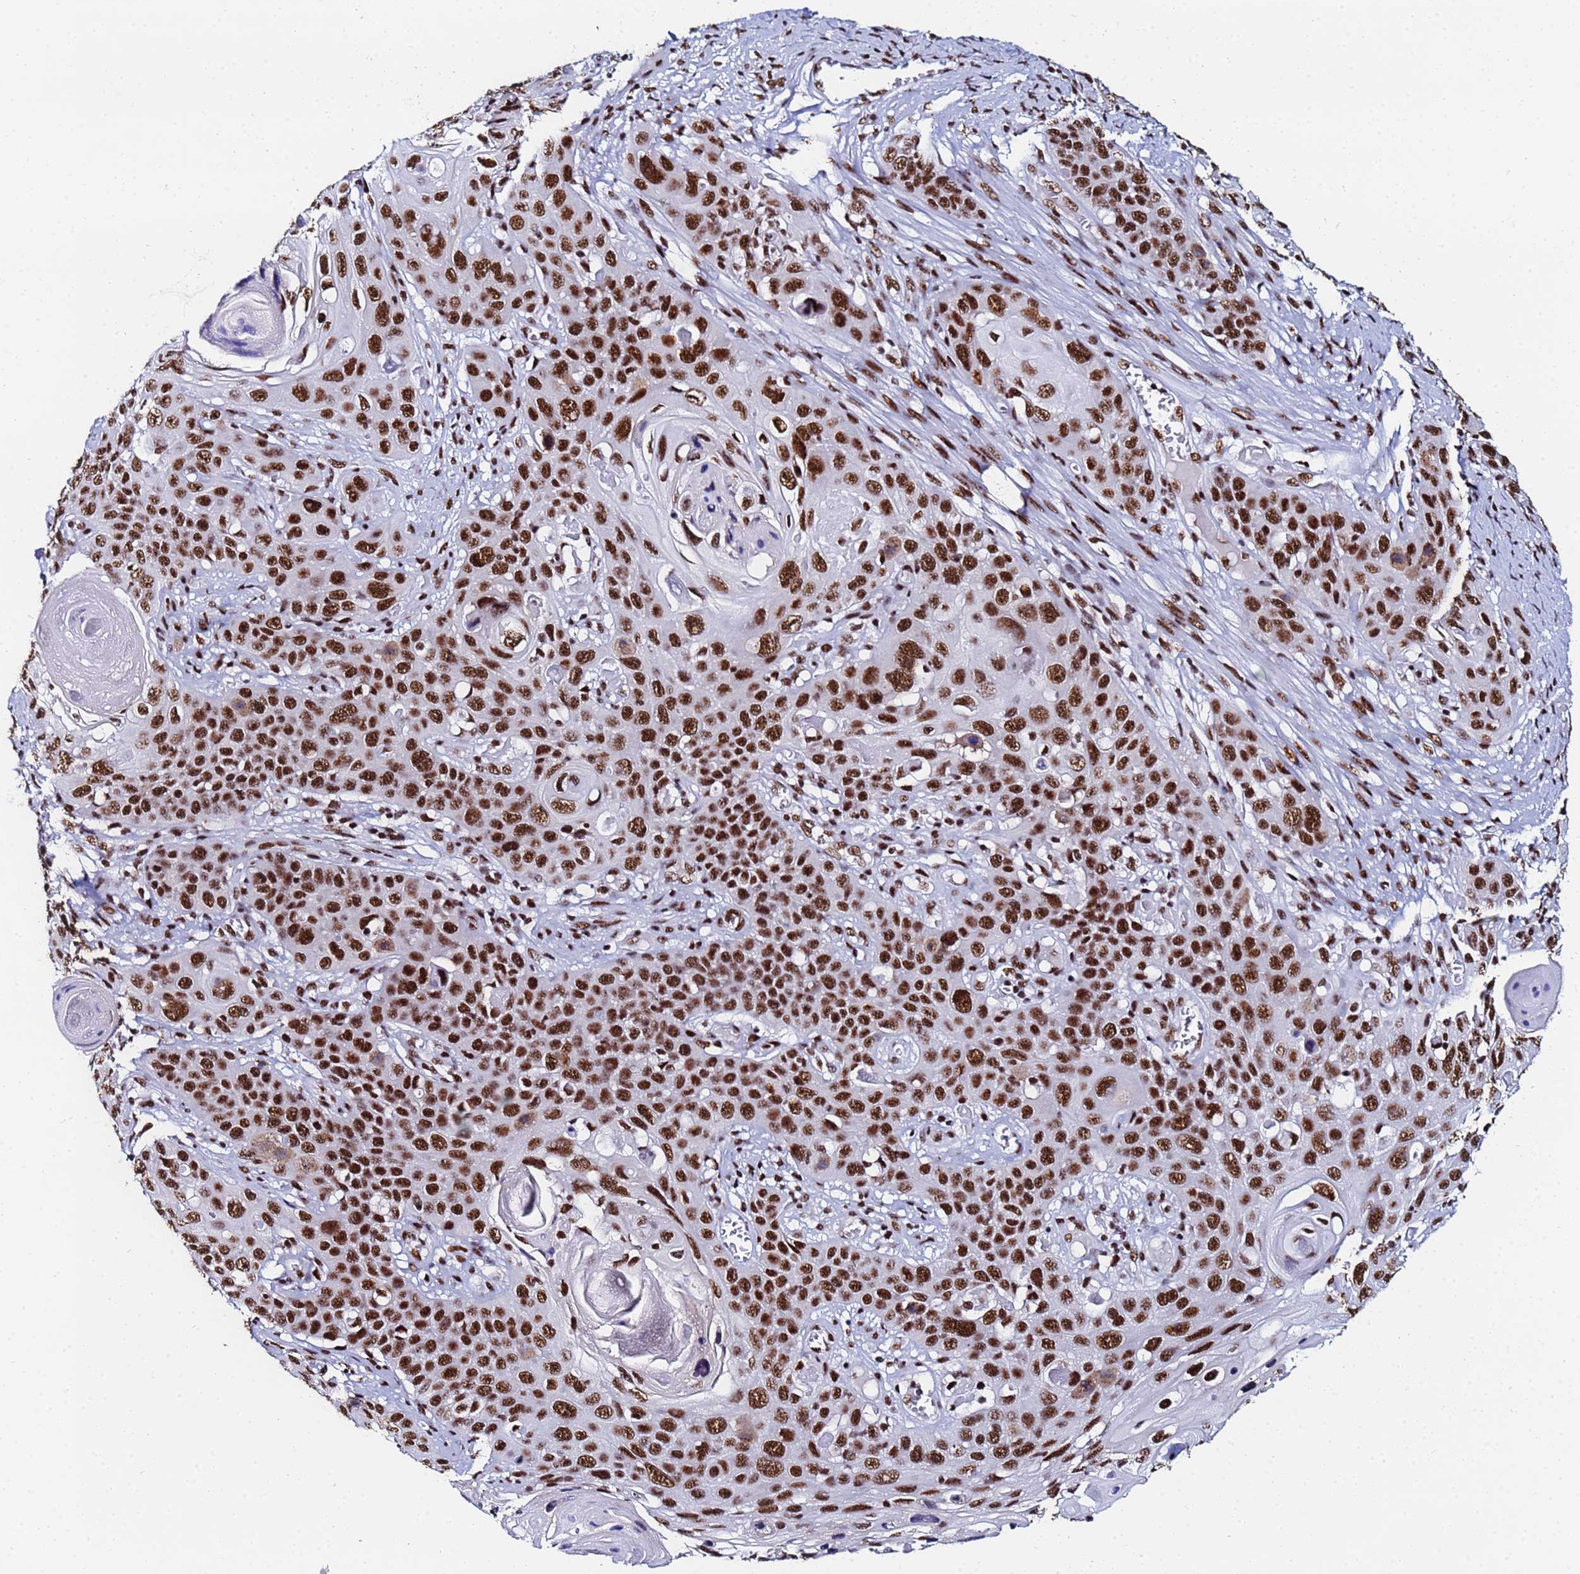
{"staining": {"intensity": "strong", "quantity": ">75%", "location": "nuclear"}, "tissue": "skin cancer", "cell_type": "Tumor cells", "image_type": "cancer", "snomed": [{"axis": "morphology", "description": "Squamous cell carcinoma, NOS"}, {"axis": "topography", "description": "Skin"}], "caption": "Protein expression analysis of human squamous cell carcinoma (skin) reveals strong nuclear expression in approximately >75% of tumor cells. (Brightfield microscopy of DAB IHC at high magnification).", "gene": "SNRPA1", "patient": {"sex": "male", "age": 55}}